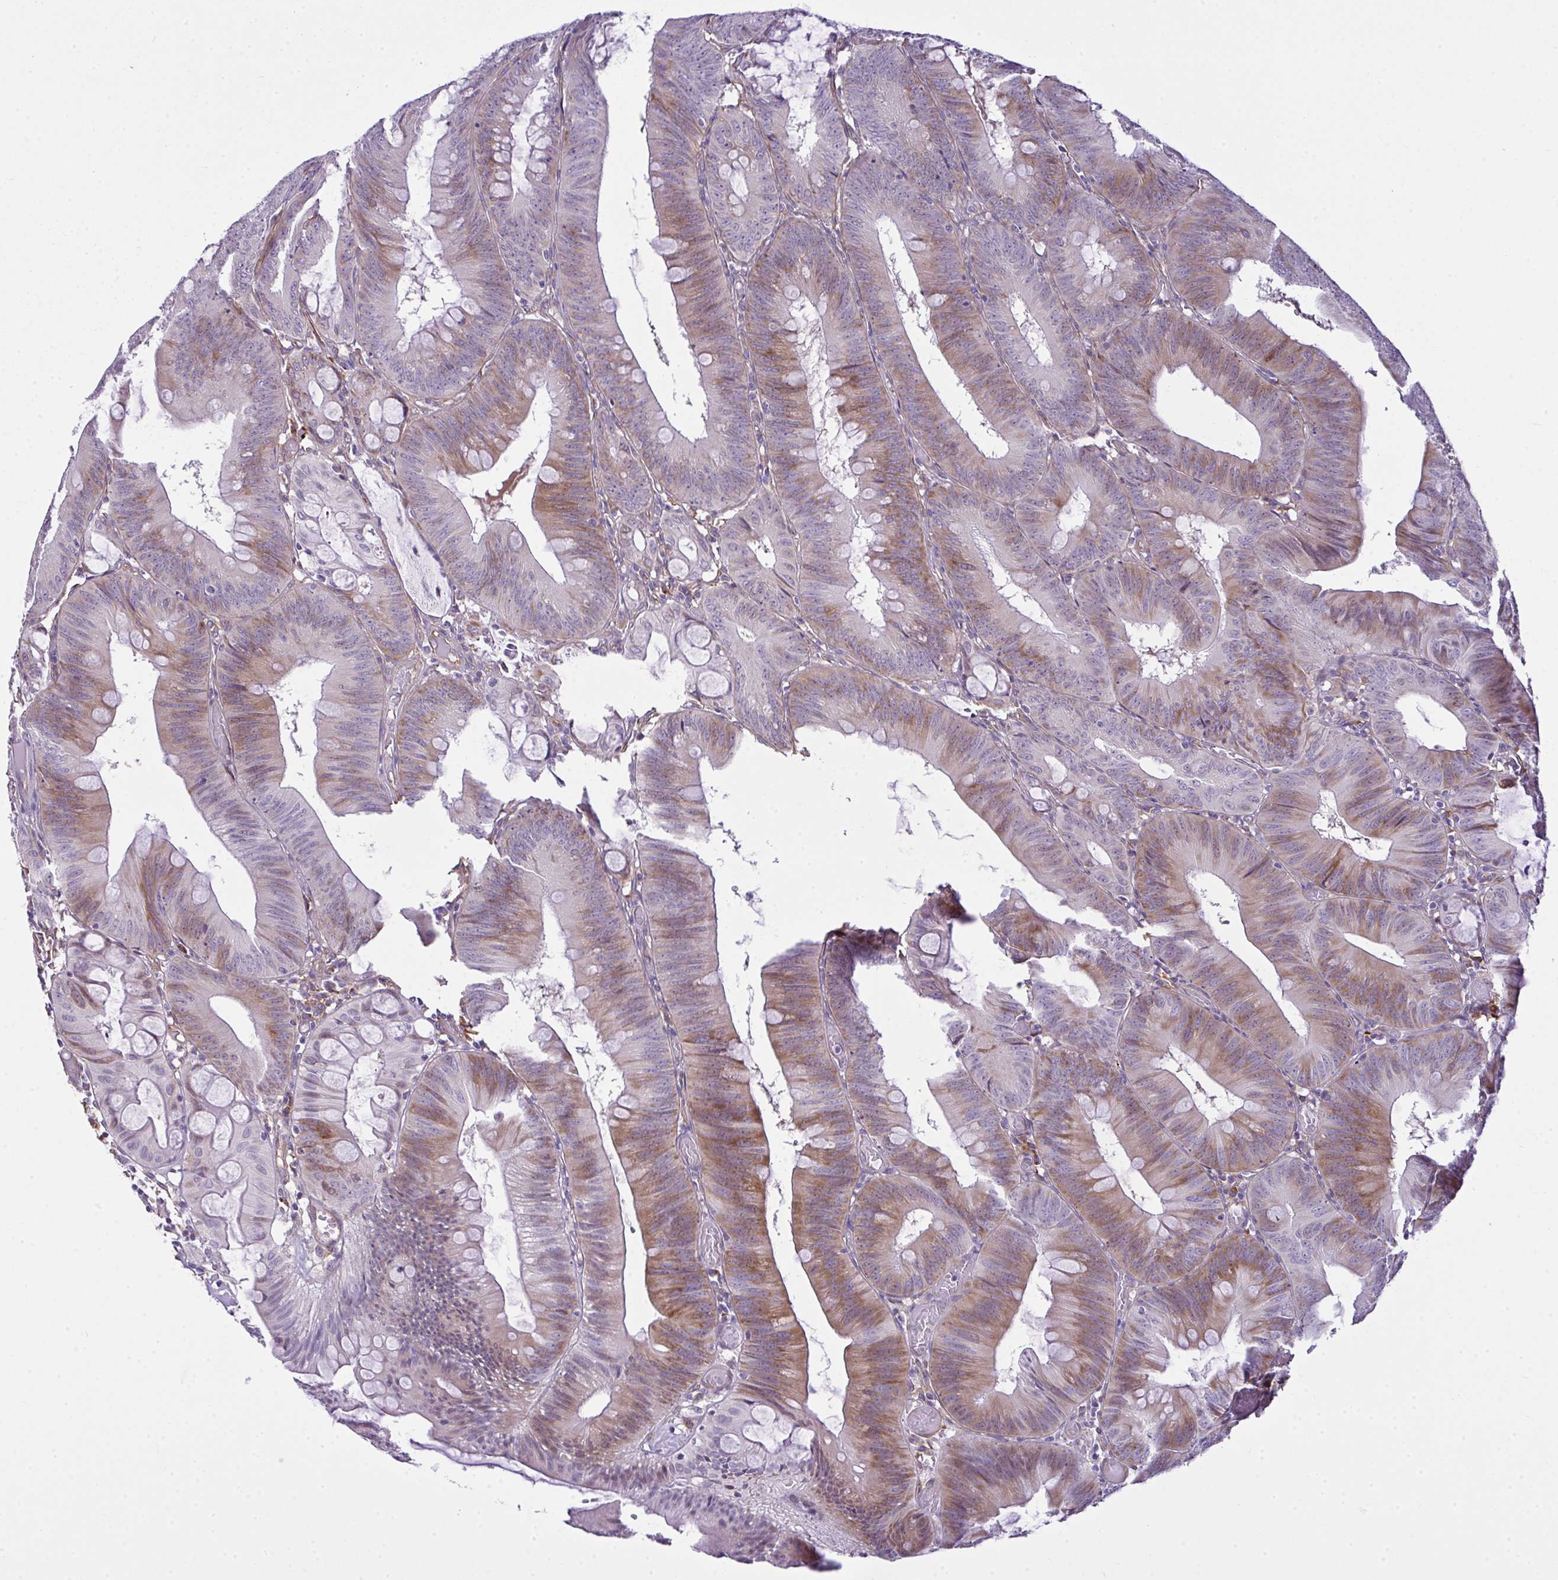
{"staining": {"intensity": "moderate", "quantity": "25%-75%", "location": "cytoplasmic/membranous"}, "tissue": "colorectal cancer", "cell_type": "Tumor cells", "image_type": "cancer", "snomed": [{"axis": "morphology", "description": "Adenocarcinoma, NOS"}, {"axis": "topography", "description": "Colon"}], "caption": "The image shows a brown stain indicating the presence of a protein in the cytoplasmic/membranous of tumor cells in colorectal cancer. Using DAB (brown) and hematoxylin (blue) stains, captured at high magnification using brightfield microscopy.", "gene": "RSKR", "patient": {"sex": "male", "age": 84}}